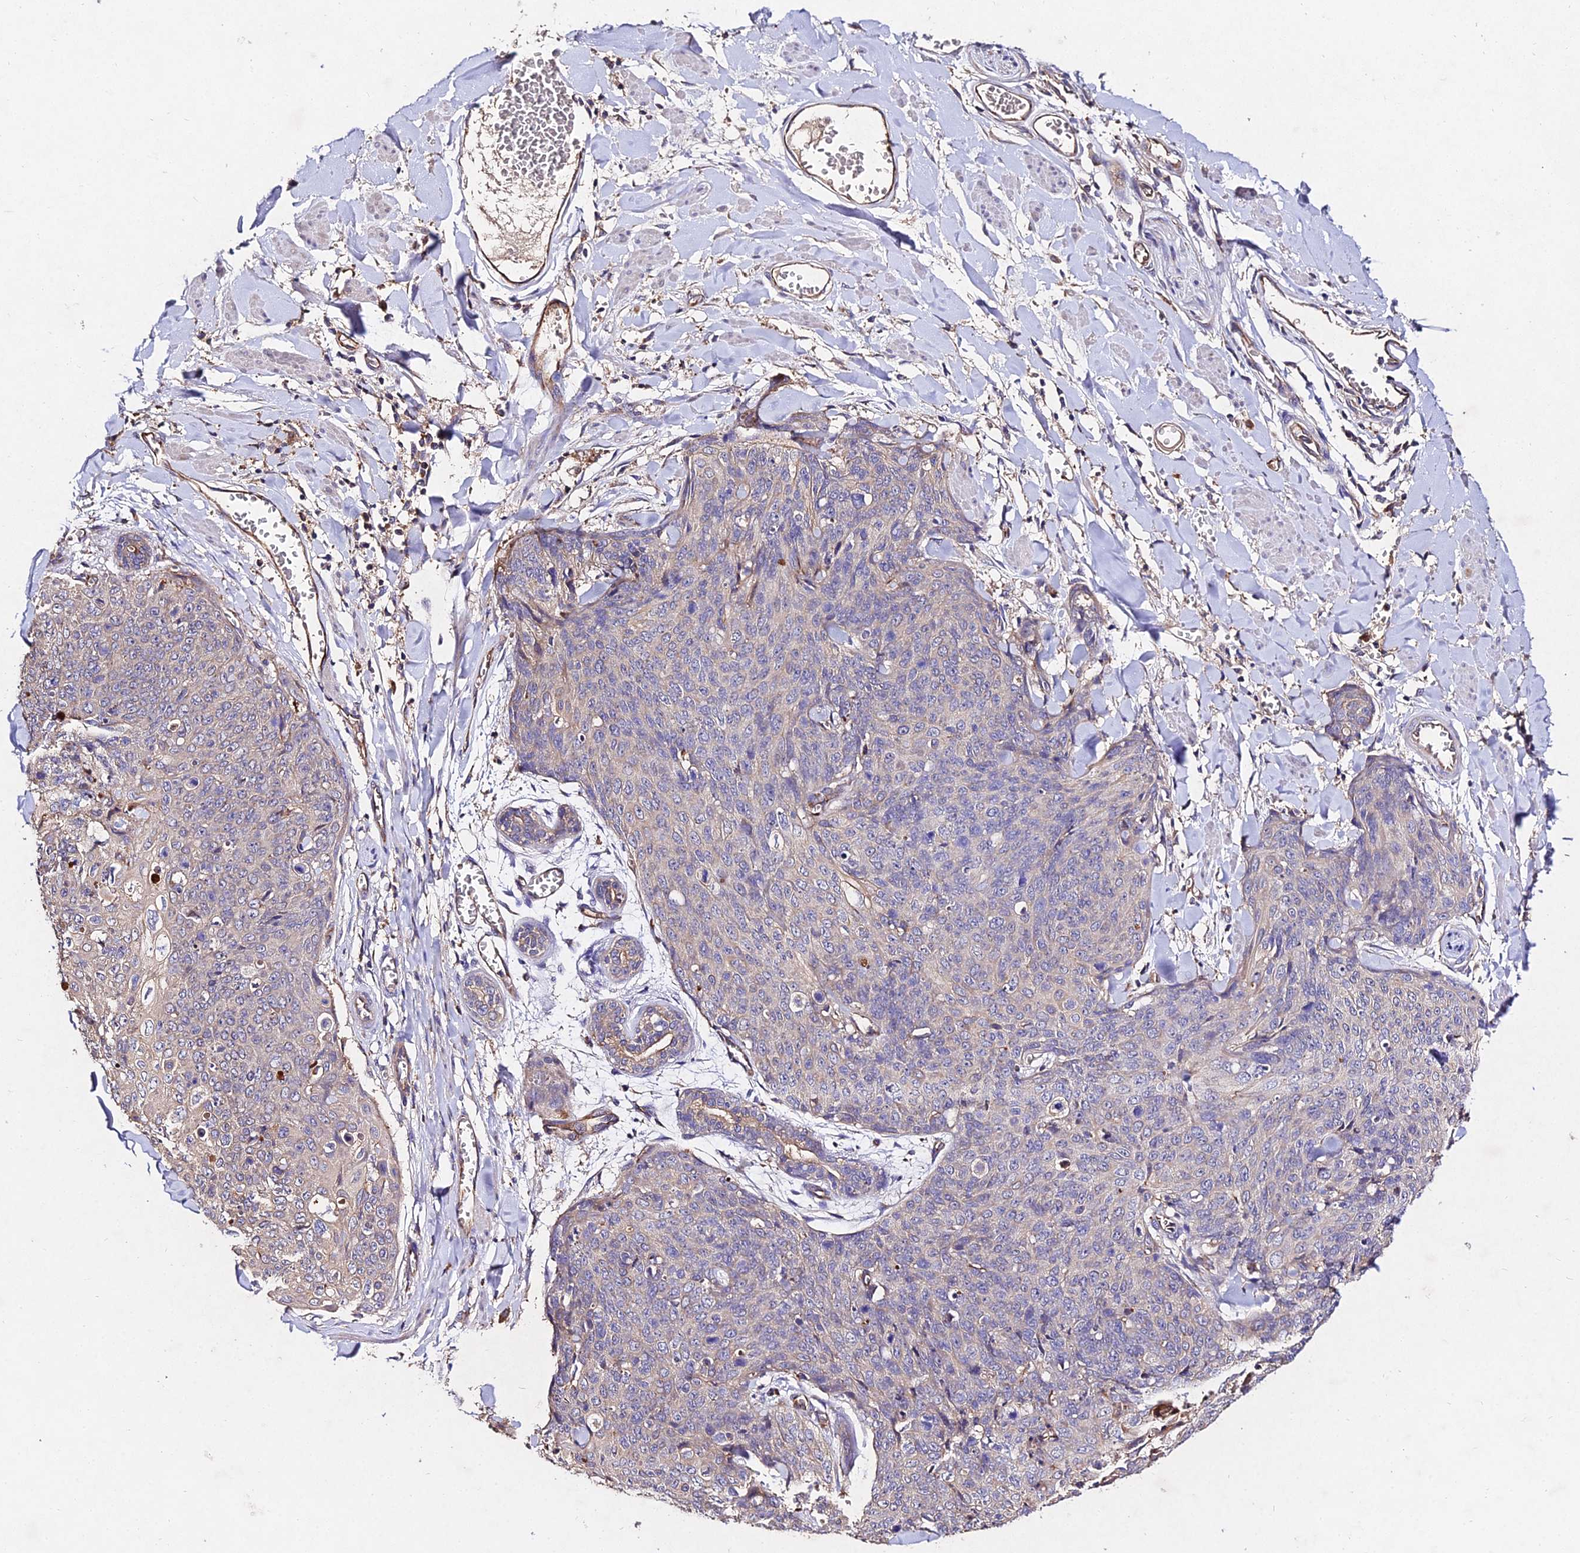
{"staining": {"intensity": "negative", "quantity": "none", "location": "none"}, "tissue": "skin cancer", "cell_type": "Tumor cells", "image_type": "cancer", "snomed": [{"axis": "morphology", "description": "Squamous cell carcinoma, NOS"}, {"axis": "topography", "description": "Skin"}, {"axis": "topography", "description": "Vulva"}], "caption": "Immunohistochemistry of skin cancer (squamous cell carcinoma) demonstrates no expression in tumor cells. Brightfield microscopy of IHC stained with DAB (brown) and hematoxylin (blue), captured at high magnification.", "gene": "AP3M2", "patient": {"sex": "female", "age": 85}}